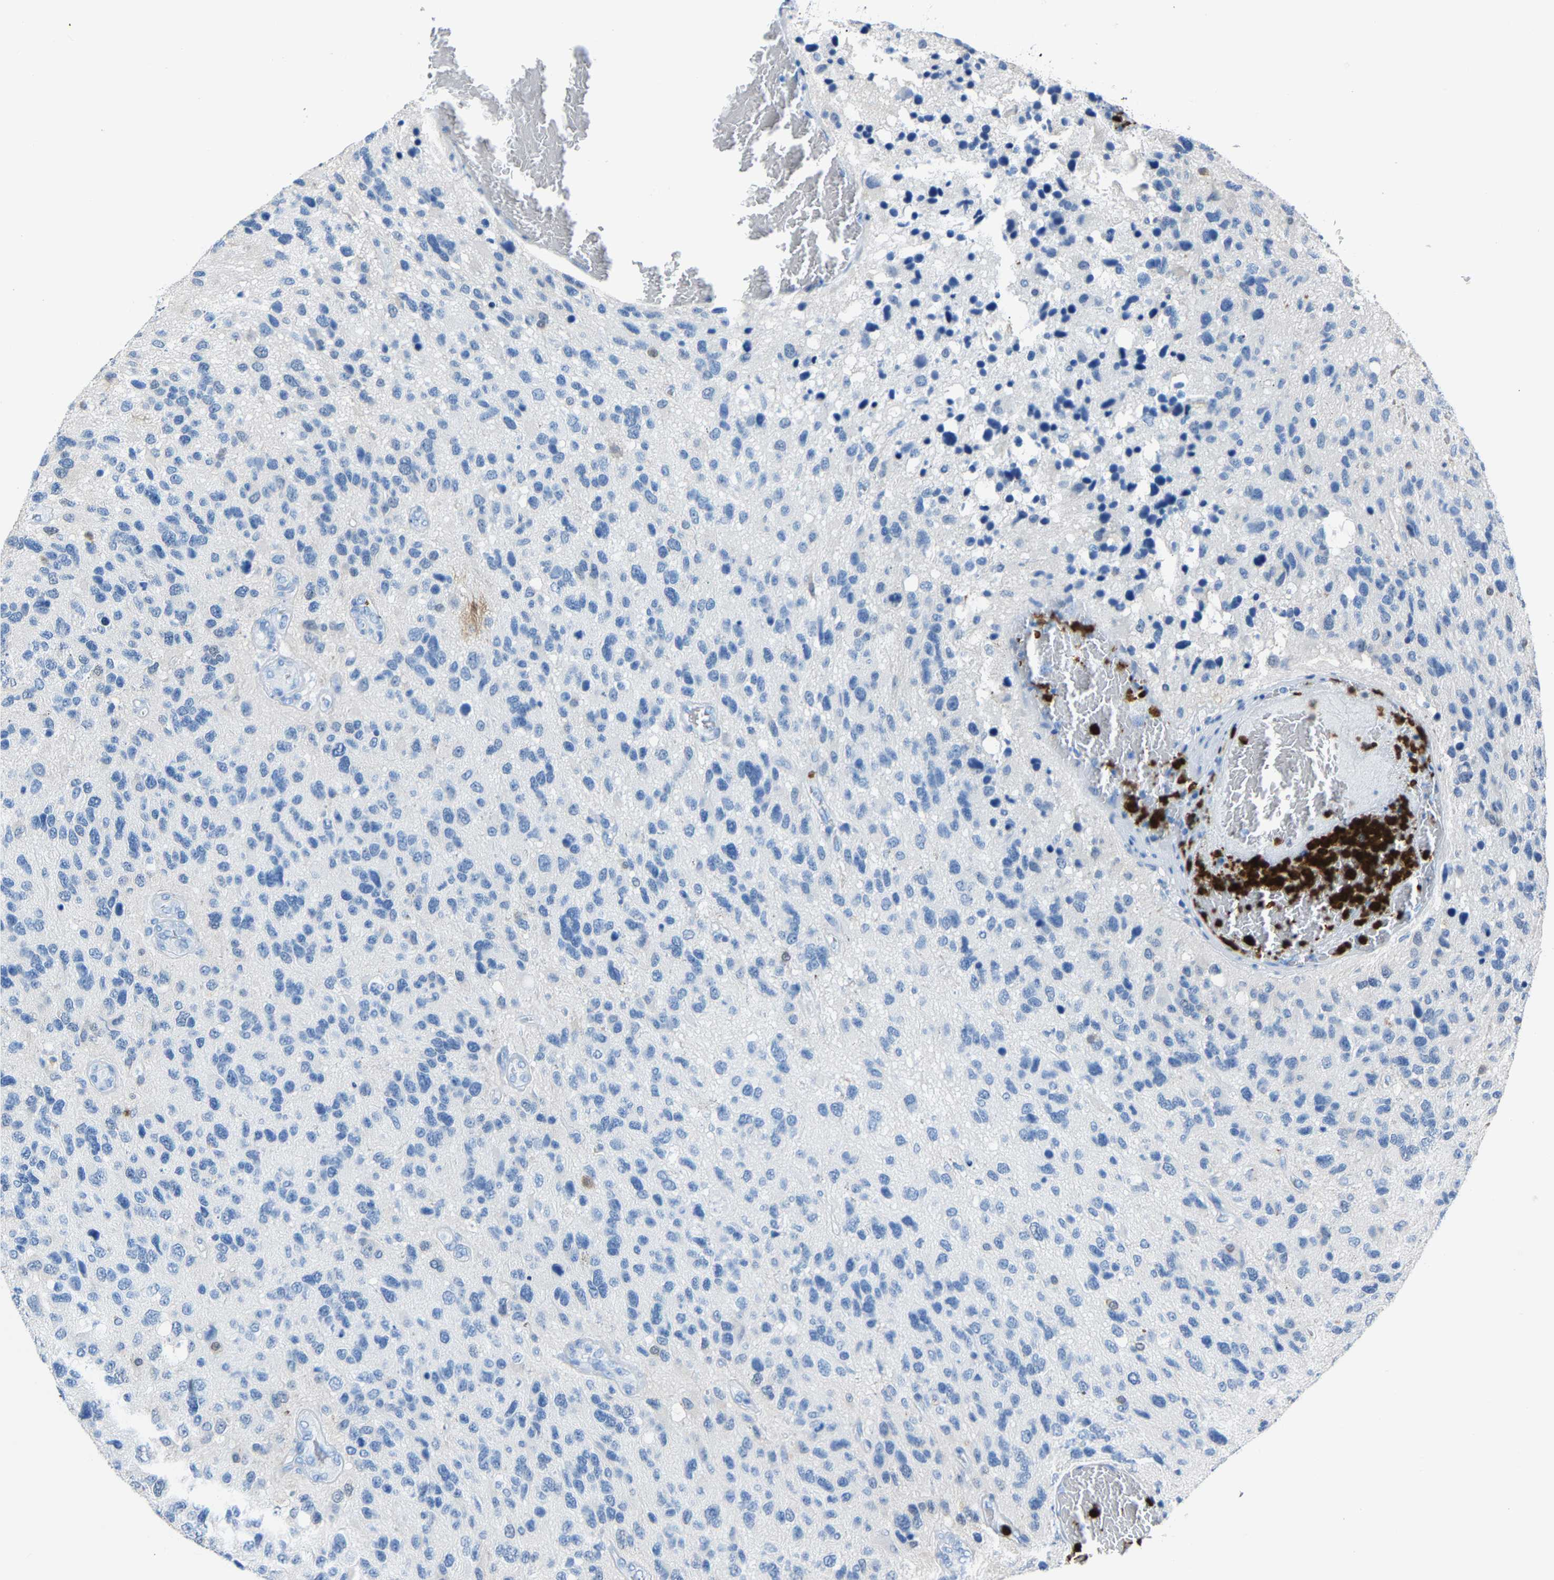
{"staining": {"intensity": "negative", "quantity": "none", "location": "none"}, "tissue": "glioma", "cell_type": "Tumor cells", "image_type": "cancer", "snomed": [{"axis": "morphology", "description": "Glioma, malignant, High grade"}, {"axis": "topography", "description": "Brain"}], "caption": "The histopathology image shows no staining of tumor cells in high-grade glioma (malignant). (DAB IHC with hematoxylin counter stain).", "gene": "S100P", "patient": {"sex": "female", "age": 58}}